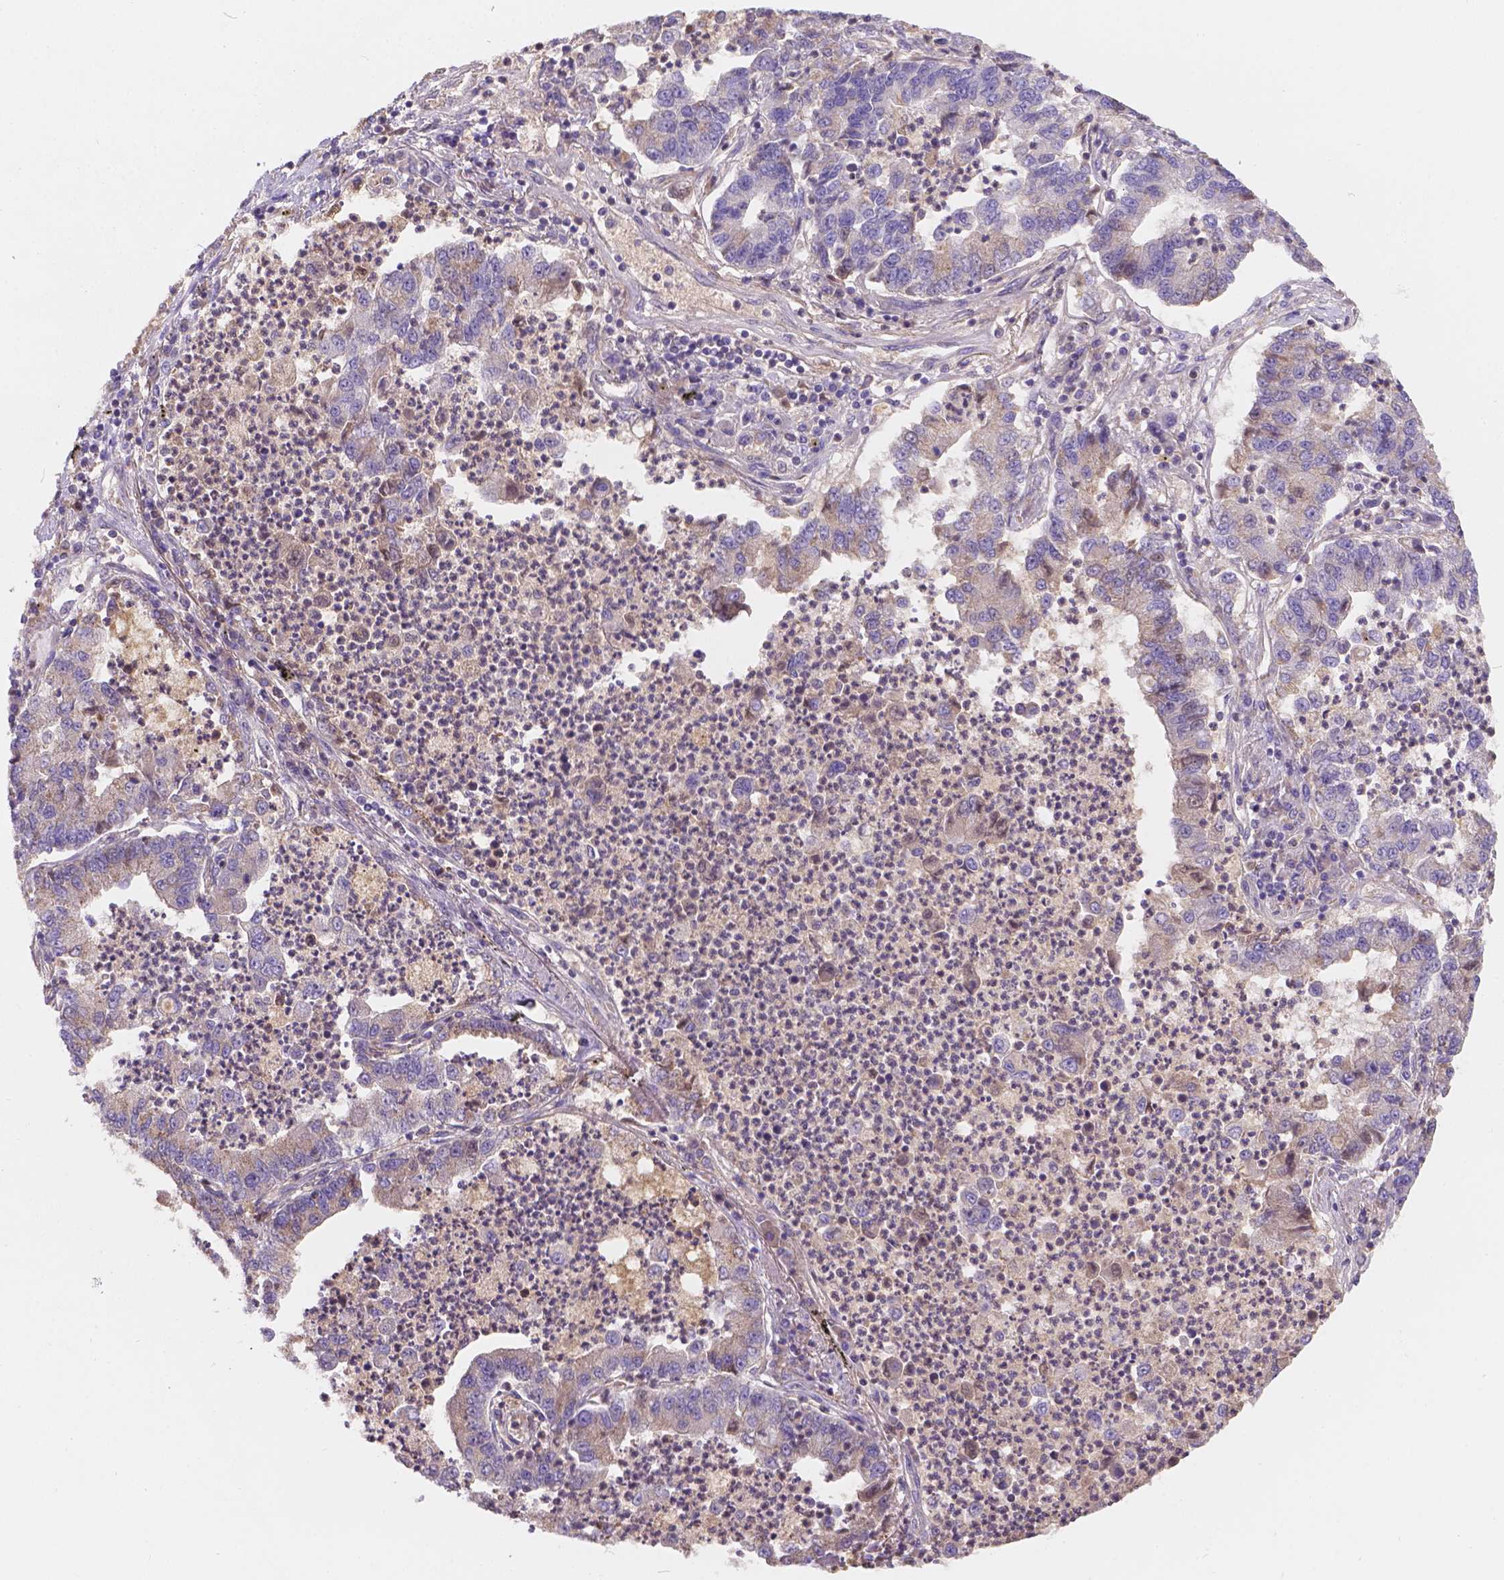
{"staining": {"intensity": "moderate", "quantity": ">75%", "location": "cytoplasmic/membranous"}, "tissue": "lung cancer", "cell_type": "Tumor cells", "image_type": "cancer", "snomed": [{"axis": "morphology", "description": "Adenocarcinoma, NOS"}, {"axis": "topography", "description": "Lung"}], "caption": "Lung cancer (adenocarcinoma) was stained to show a protein in brown. There is medium levels of moderate cytoplasmic/membranous expression in approximately >75% of tumor cells.", "gene": "CDK10", "patient": {"sex": "female", "age": 57}}